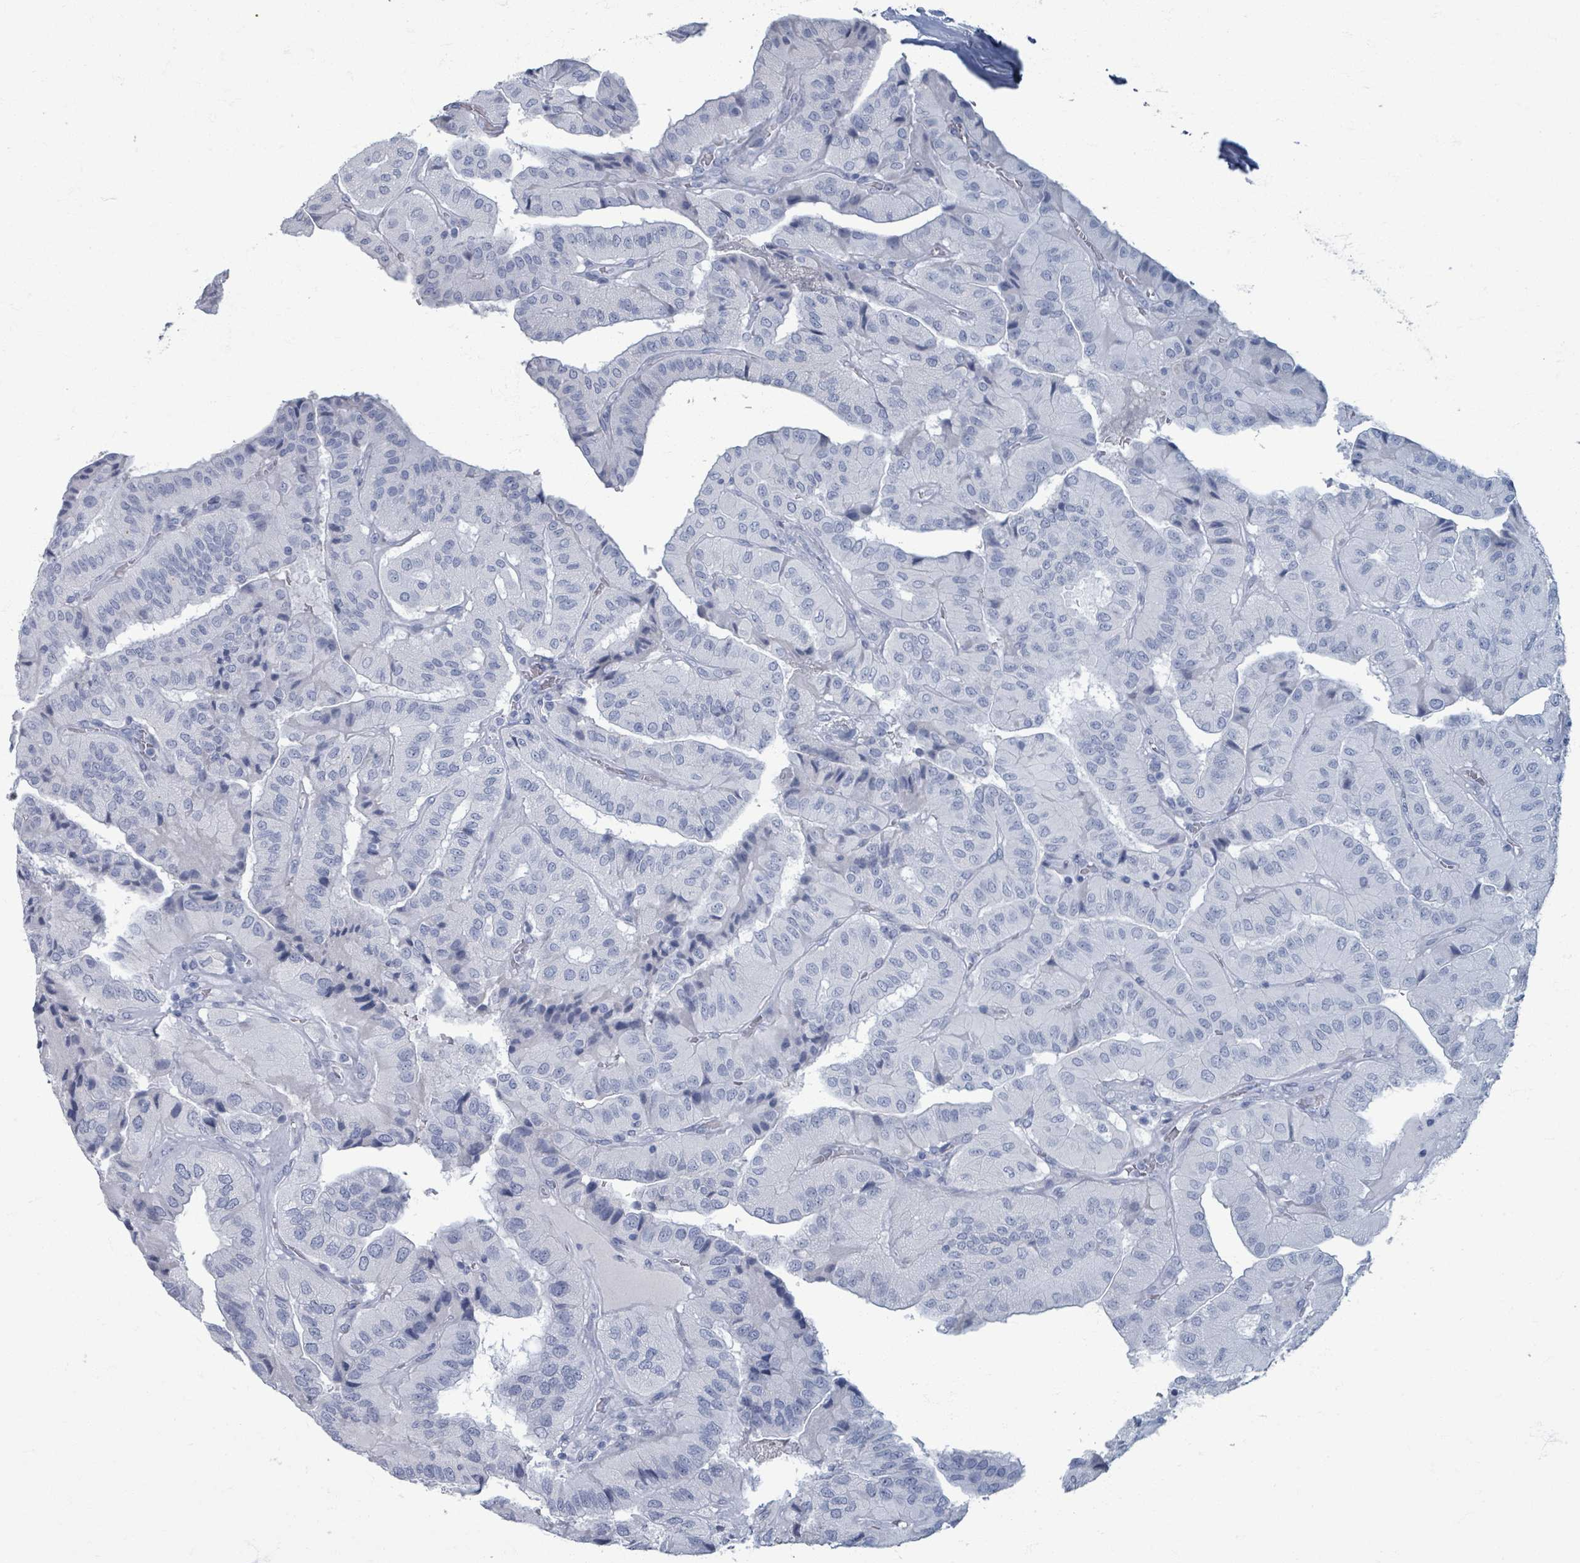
{"staining": {"intensity": "negative", "quantity": "none", "location": "none"}, "tissue": "thyroid cancer", "cell_type": "Tumor cells", "image_type": "cancer", "snomed": [{"axis": "morphology", "description": "Normal tissue, NOS"}, {"axis": "morphology", "description": "Papillary adenocarcinoma, NOS"}, {"axis": "topography", "description": "Thyroid gland"}], "caption": "IHC image of neoplastic tissue: human thyroid cancer (papillary adenocarcinoma) stained with DAB reveals no significant protein expression in tumor cells.", "gene": "TAS2R1", "patient": {"sex": "female", "age": 59}}